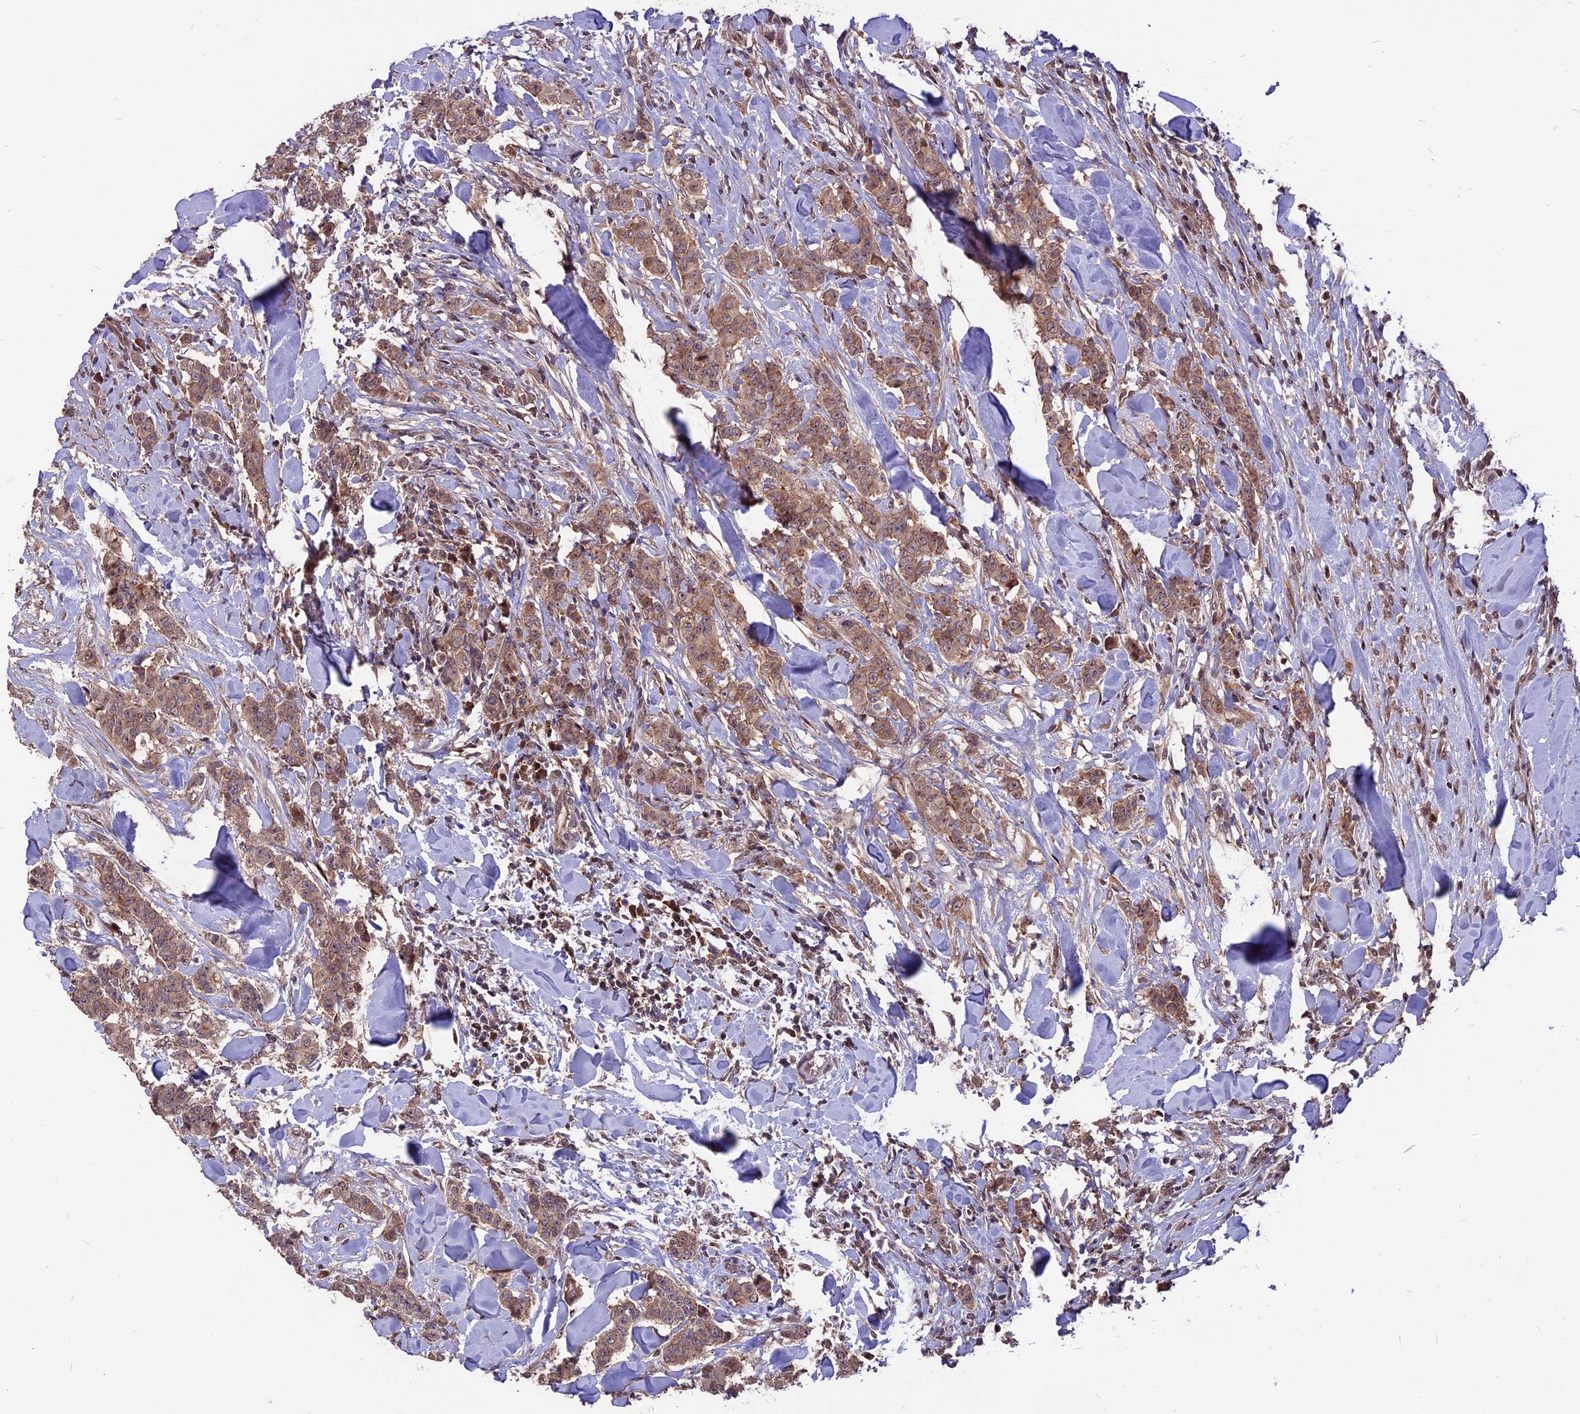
{"staining": {"intensity": "moderate", "quantity": ">75%", "location": "cytoplasmic/membranous,nuclear"}, "tissue": "breast cancer", "cell_type": "Tumor cells", "image_type": "cancer", "snomed": [{"axis": "morphology", "description": "Duct carcinoma"}, {"axis": "topography", "description": "Breast"}], "caption": "Infiltrating ductal carcinoma (breast) stained with a brown dye demonstrates moderate cytoplasmic/membranous and nuclear positive positivity in about >75% of tumor cells.", "gene": "ZNF598", "patient": {"sex": "female", "age": 40}}